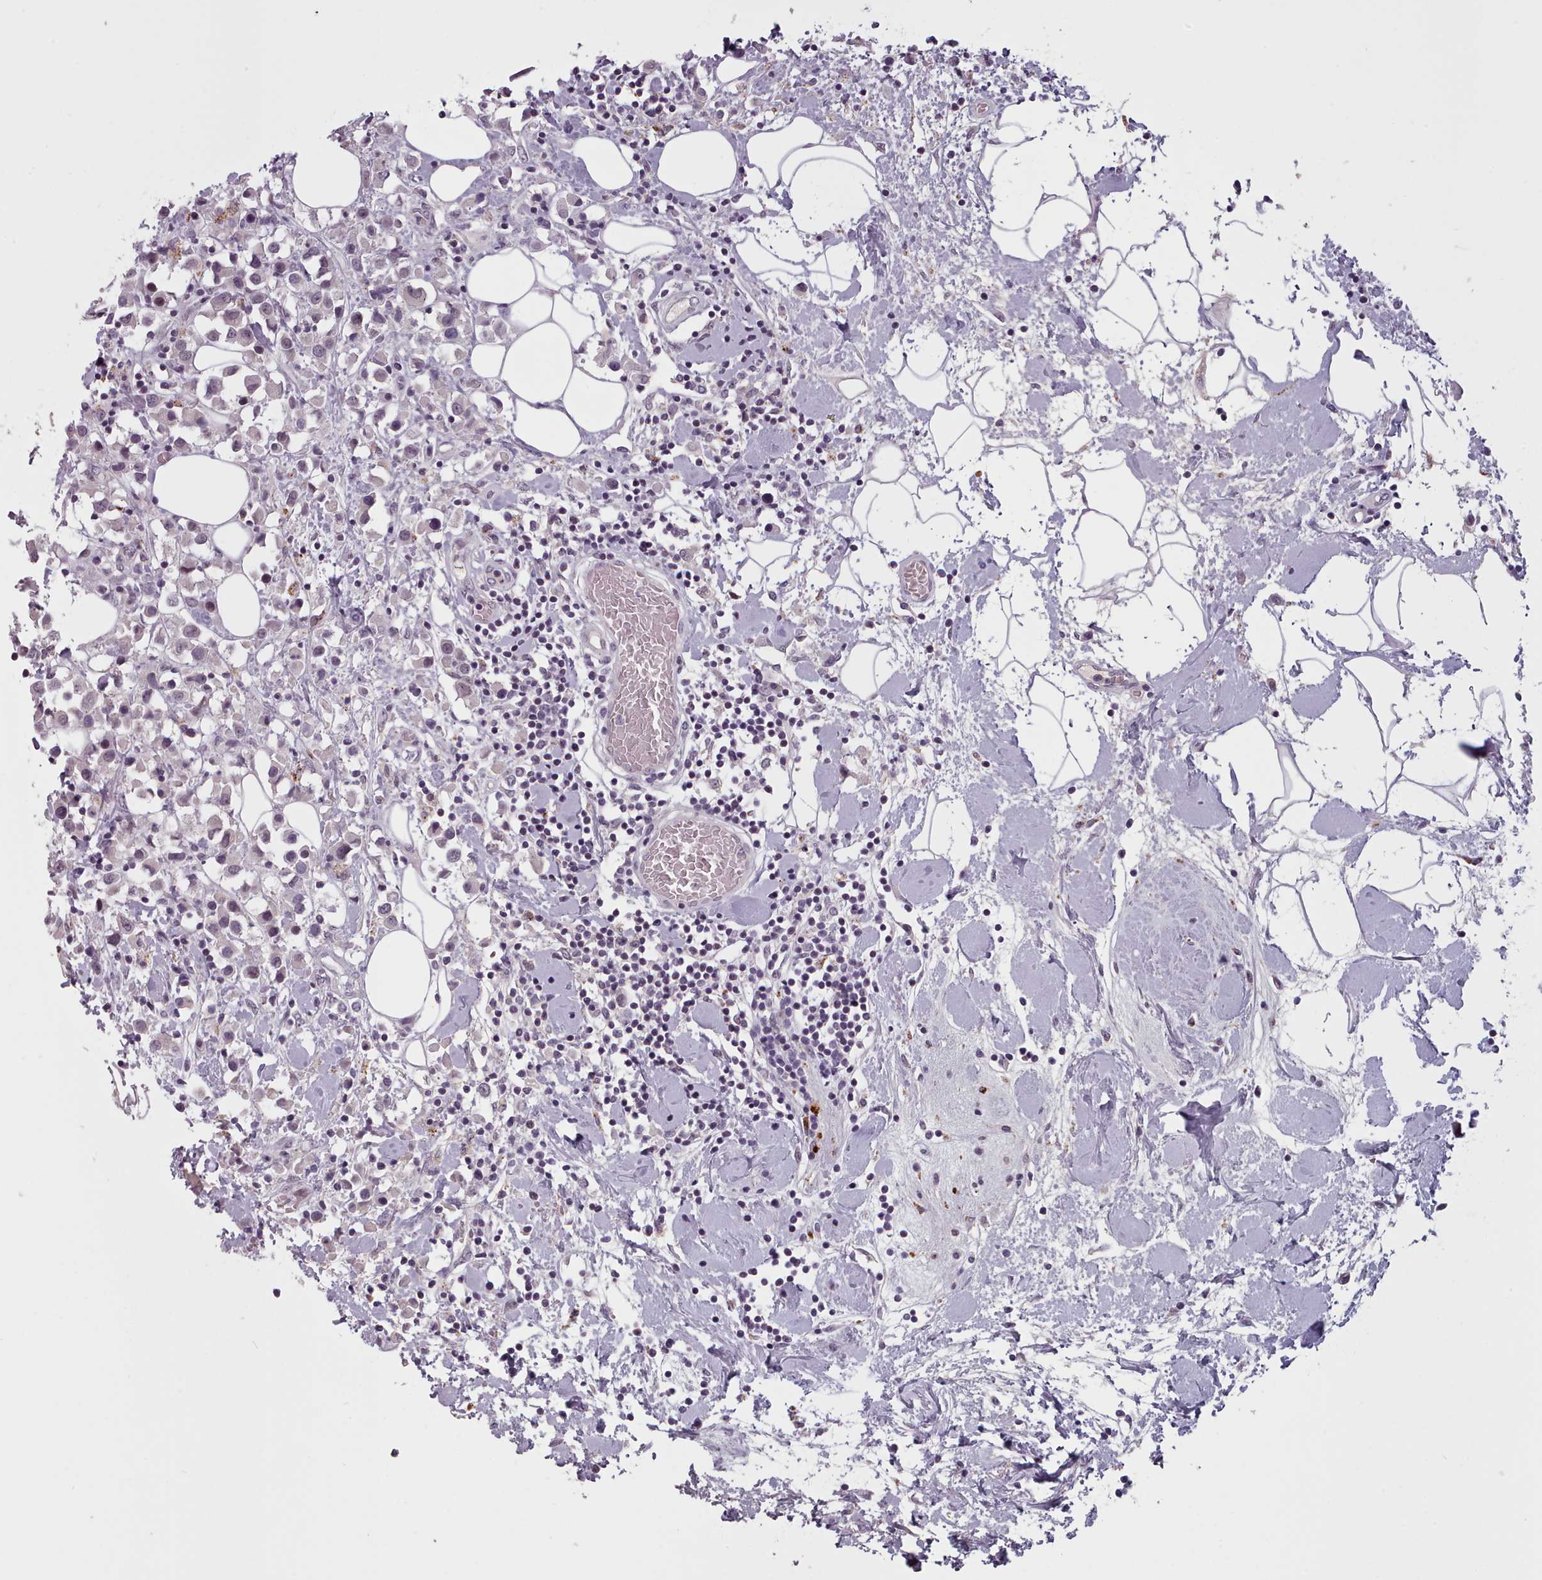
{"staining": {"intensity": "weak", "quantity": "25%-75%", "location": "nuclear"}, "tissue": "breast cancer", "cell_type": "Tumor cells", "image_type": "cancer", "snomed": [{"axis": "morphology", "description": "Duct carcinoma"}, {"axis": "topography", "description": "Breast"}], "caption": "Protein expression analysis of infiltrating ductal carcinoma (breast) shows weak nuclear positivity in about 25%-75% of tumor cells. (DAB (3,3'-diaminobenzidine) IHC with brightfield microscopy, high magnification).", "gene": "PBX4", "patient": {"sex": "female", "age": 61}}